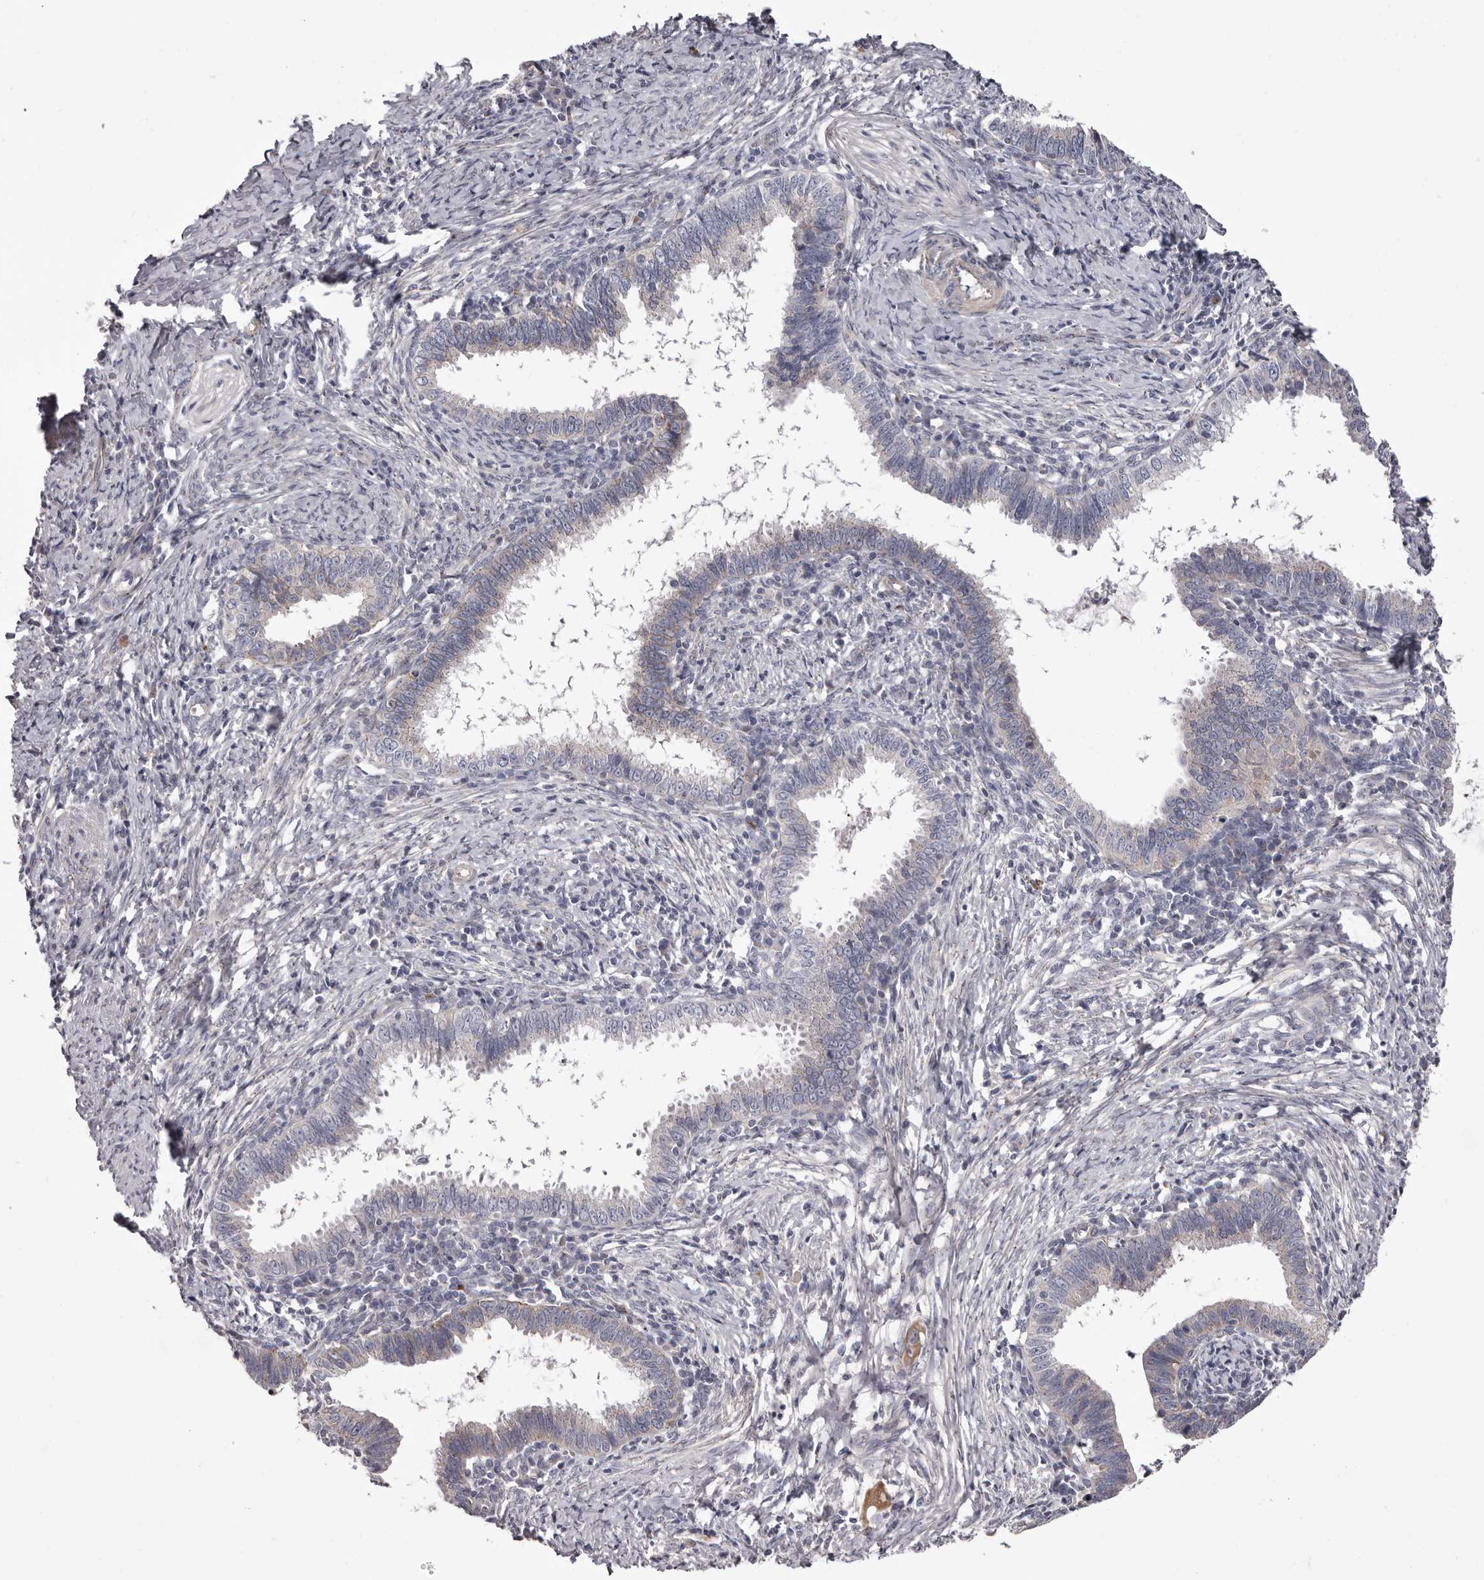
{"staining": {"intensity": "negative", "quantity": "none", "location": "none"}, "tissue": "cervical cancer", "cell_type": "Tumor cells", "image_type": "cancer", "snomed": [{"axis": "morphology", "description": "Adenocarcinoma, NOS"}, {"axis": "topography", "description": "Cervix"}], "caption": "IHC histopathology image of adenocarcinoma (cervical) stained for a protein (brown), which demonstrates no staining in tumor cells. The staining was performed using DAB (3,3'-diaminobenzidine) to visualize the protein expression in brown, while the nuclei were stained in blue with hematoxylin (Magnification: 20x).", "gene": "PEG10", "patient": {"sex": "female", "age": 36}}